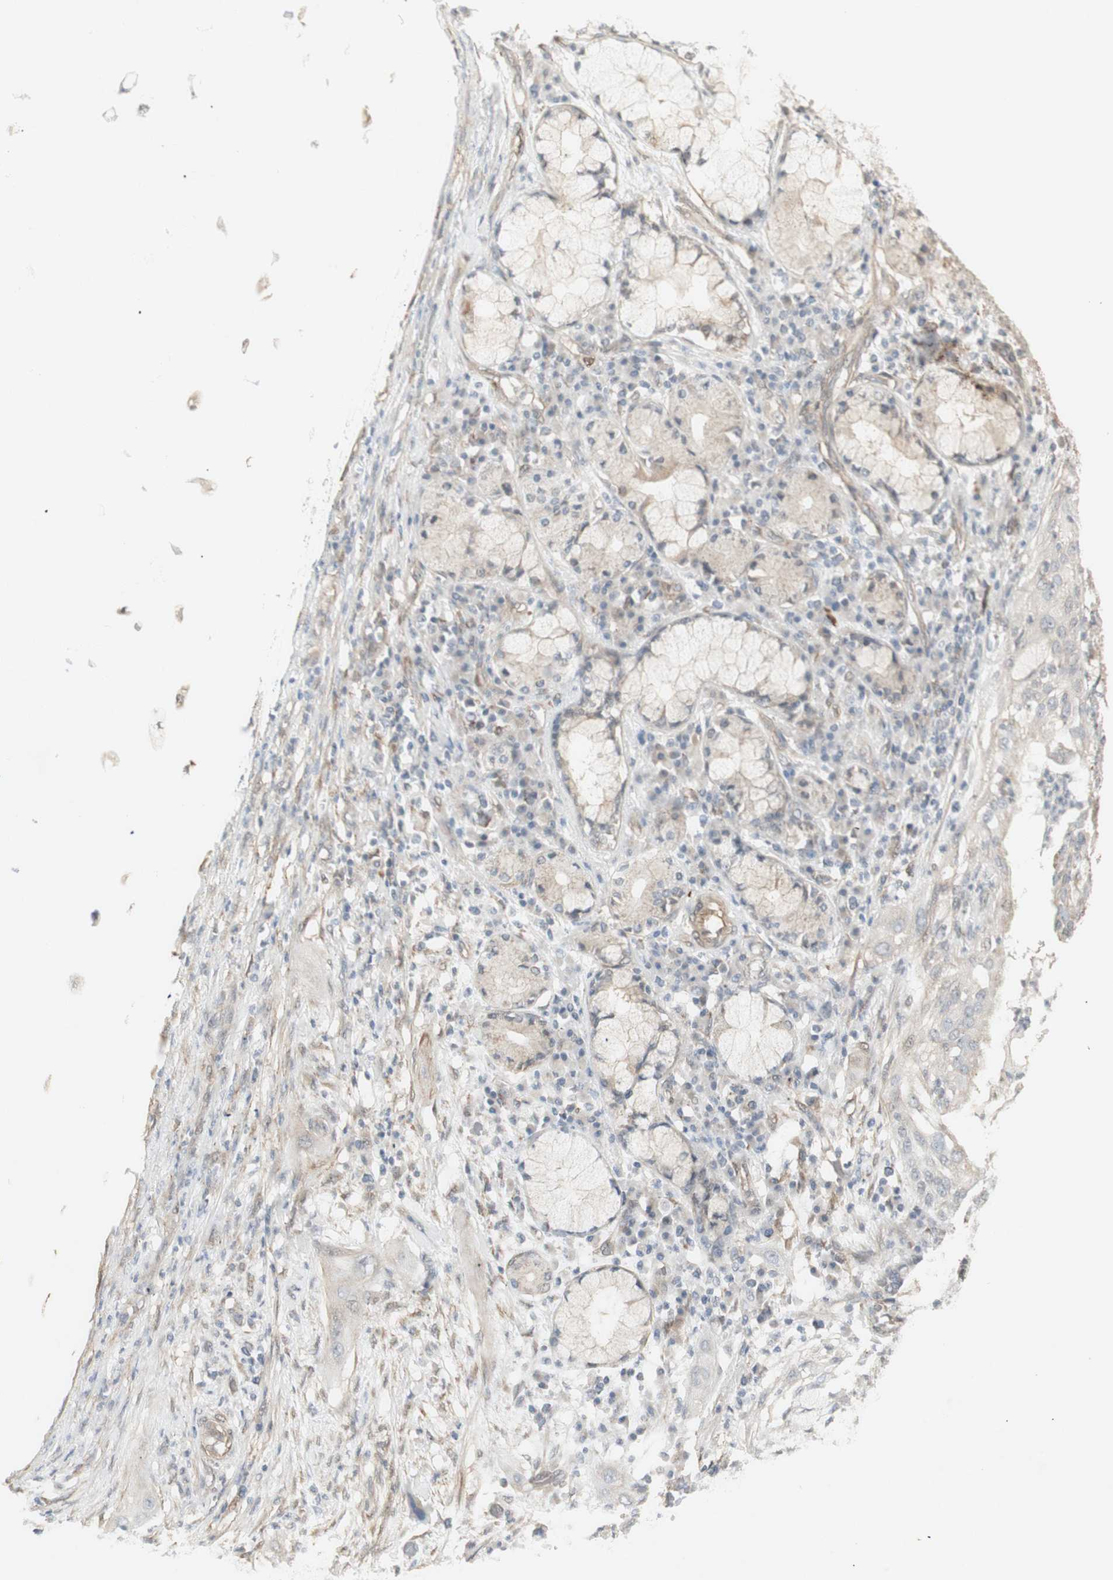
{"staining": {"intensity": "weak", "quantity": "<25%", "location": "cytoplasmic/membranous"}, "tissue": "lung cancer", "cell_type": "Tumor cells", "image_type": "cancer", "snomed": [{"axis": "morphology", "description": "Squamous cell carcinoma, NOS"}, {"axis": "topography", "description": "Lung"}], "caption": "Tumor cells show no significant expression in lung cancer.", "gene": "CNN3", "patient": {"sex": "female", "age": 47}}